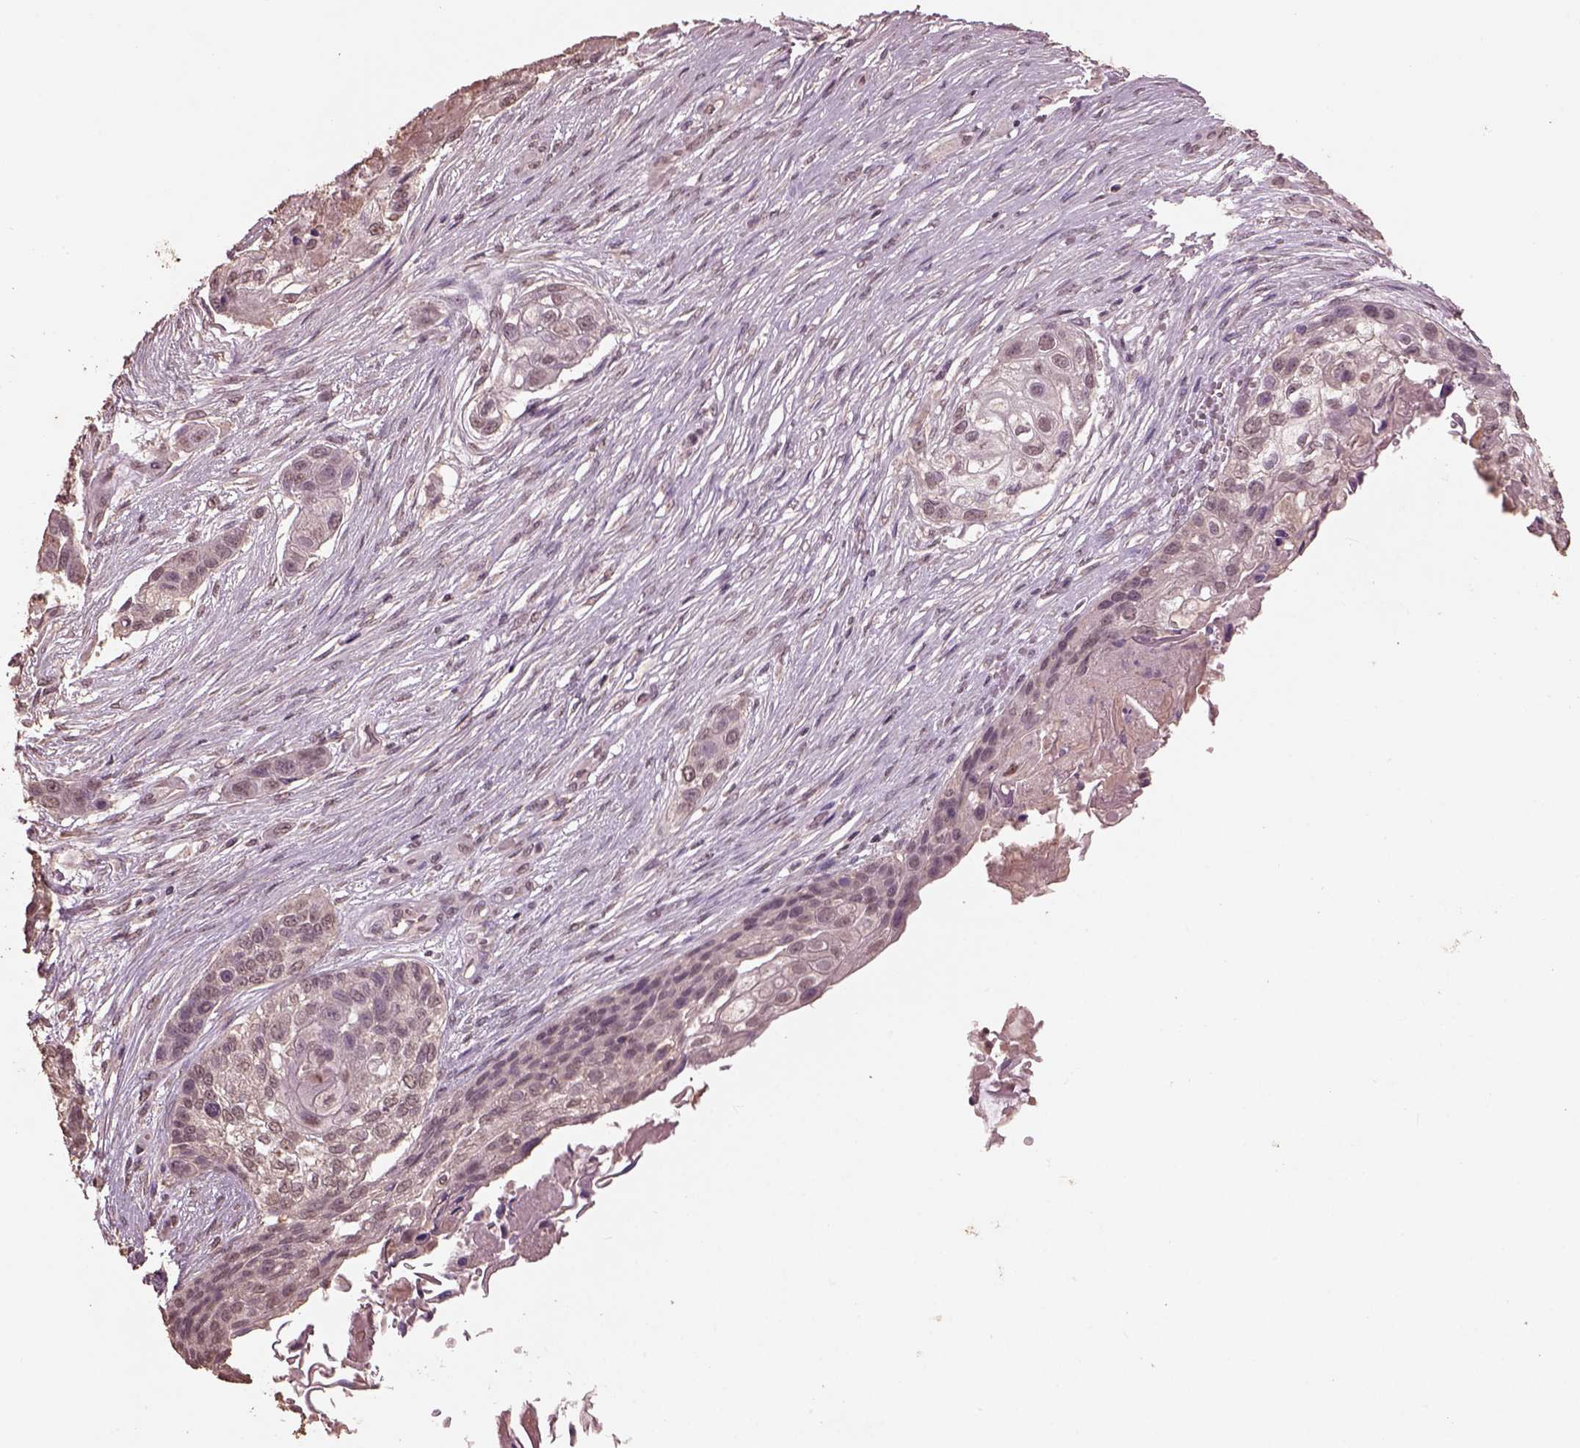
{"staining": {"intensity": "negative", "quantity": "none", "location": "none"}, "tissue": "lung cancer", "cell_type": "Tumor cells", "image_type": "cancer", "snomed": [{"axis": "morphology", "description": "Squamous cell carcinoma, NOS"}, {"axis": "topography", "description": "Lung"}], "caption": "DAB (3,3'-diaminobenzidine) immunohistochemical staining of human lung squamous cell carcinoma displays no significant positivity in tumor cells.", "gene": "CPT1C", "patient": {"sex": "male", "age": 69}}